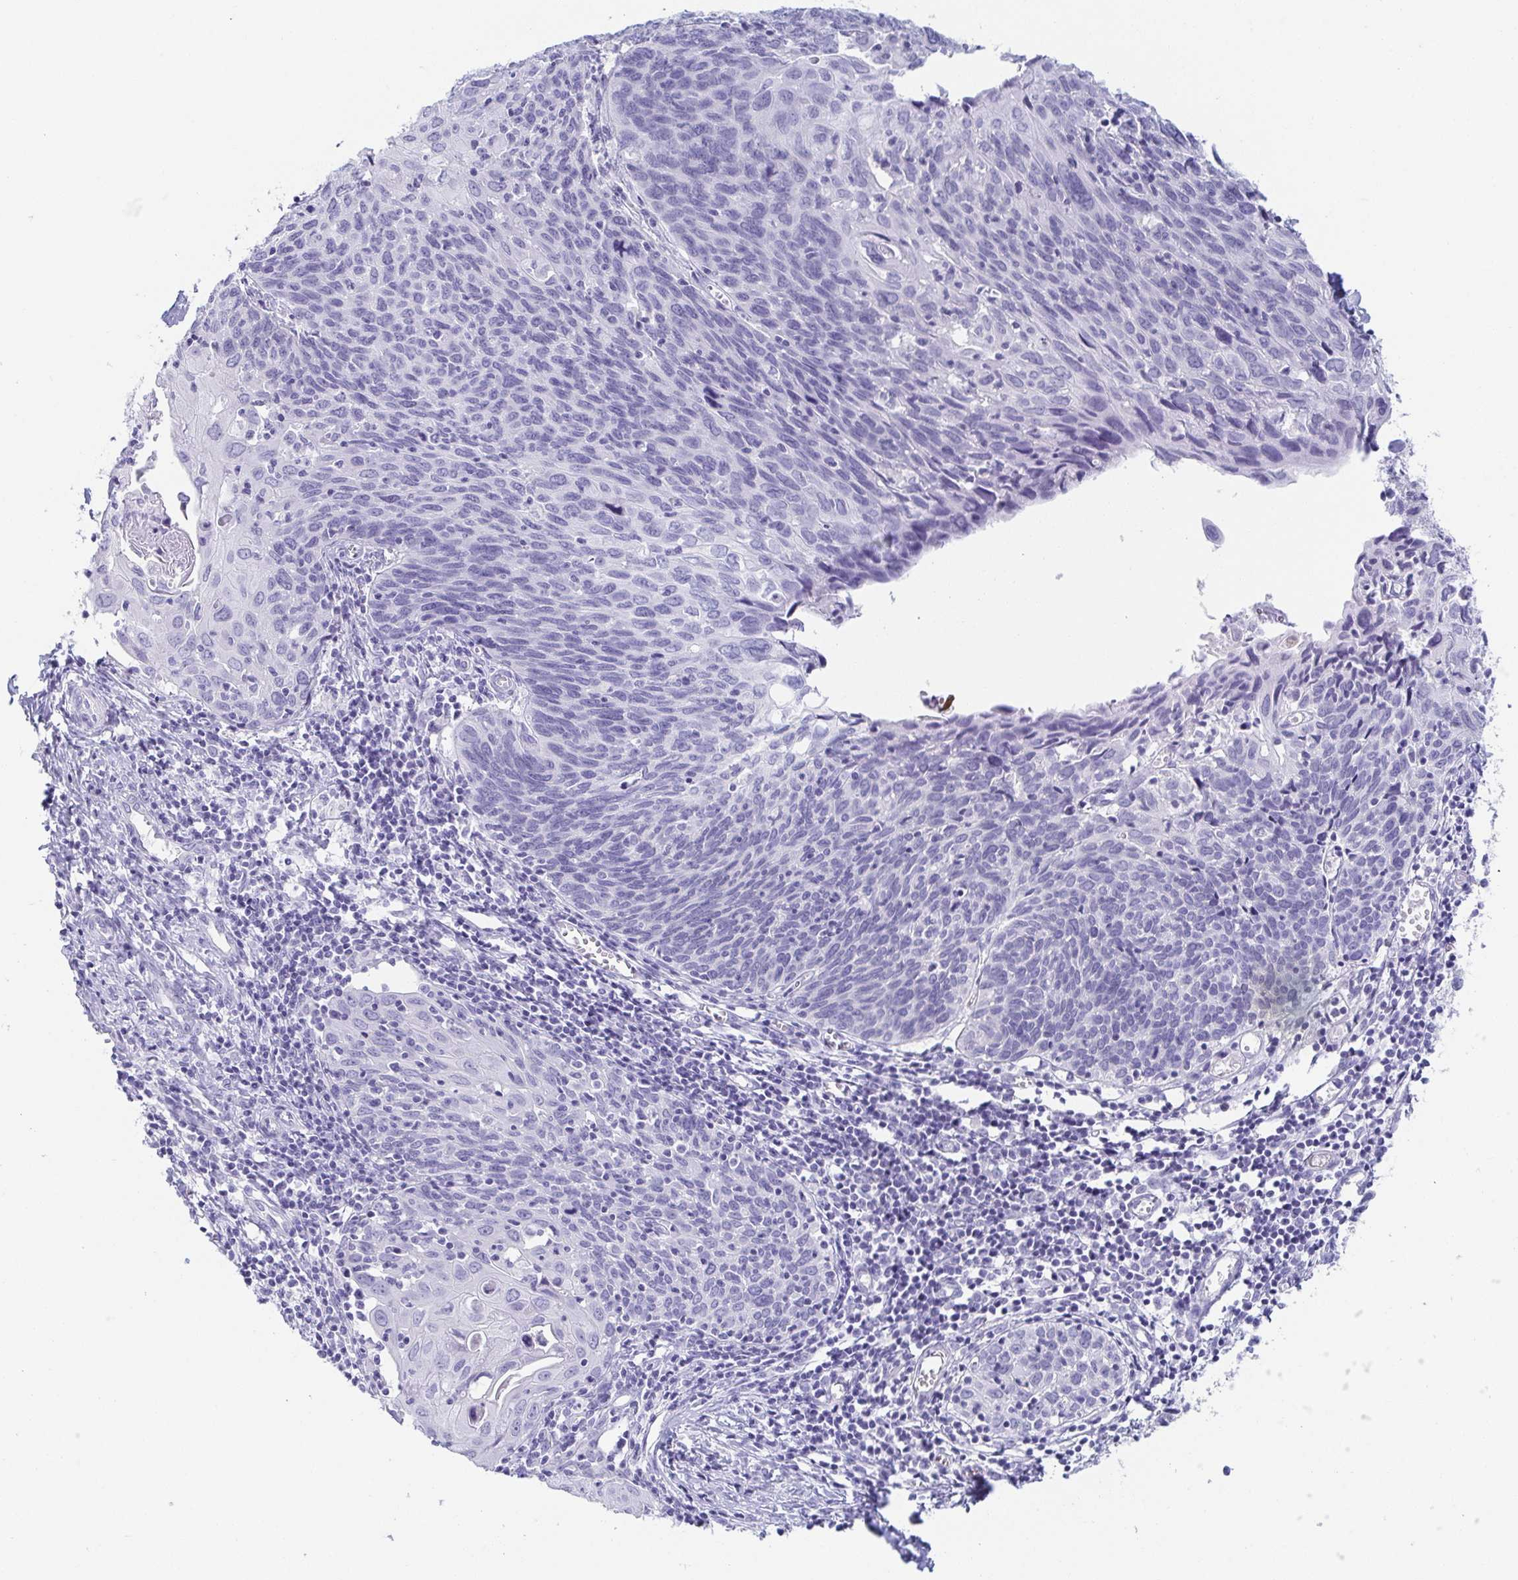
{"staining": {"intensity": "negative", "quantity": "none", "location": "none"}, "tissue": "cervical cancer", "cell_type": "Tumor cells", "image_type": "cancer", "snomed": [{"axis": "morphology", "description": "Squamous cell carcinoma, NOS"}, {"axis": "topography", "description": "Cervix"}], "caption": "Immunohistochemistry (IHC) of human cervical squamous cell carcinoma shows no positivity in tumor cells.", "gene": "ZG16B", "patient": {"sex": "female", "age": 39}}